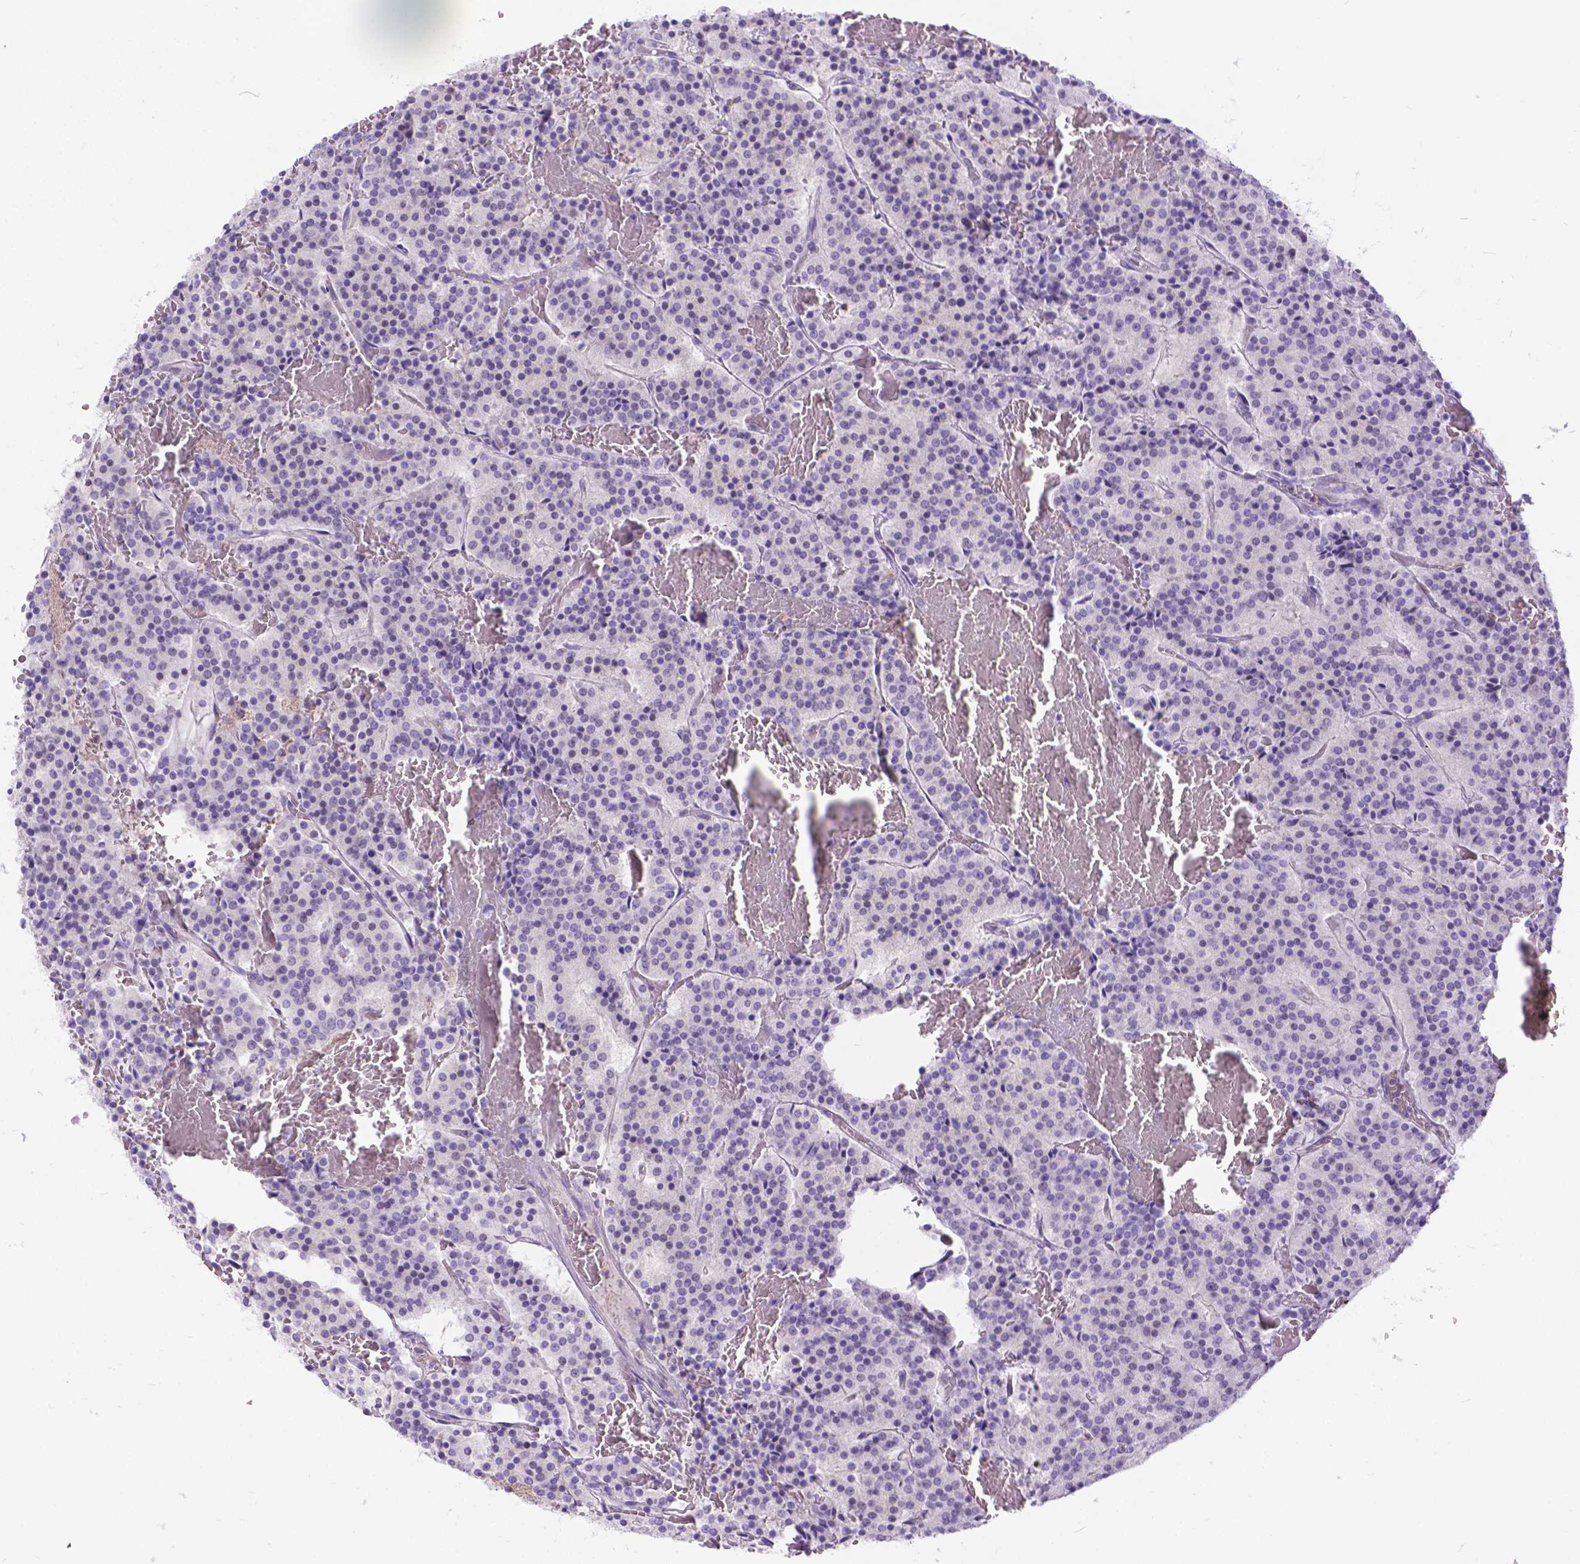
{"staining": {"intensity": "negative", "quantity": "none", "location": "none"}, "tissue": "carcinoid", "cell_type": "Tumor cells", "image_type": "cancer", "snomed": [{"axis": "morphology", "description": "Carcinoid, malignant, NOS"}, {"axis": "topography", "description": "Lung"}], "caption": "Tumor cells show no significant positivity in carcinoid (malignant). (DAB IHC, high magnification).", "gene": "TMEM169", "patient": {"sex": "male", "age": 70}}